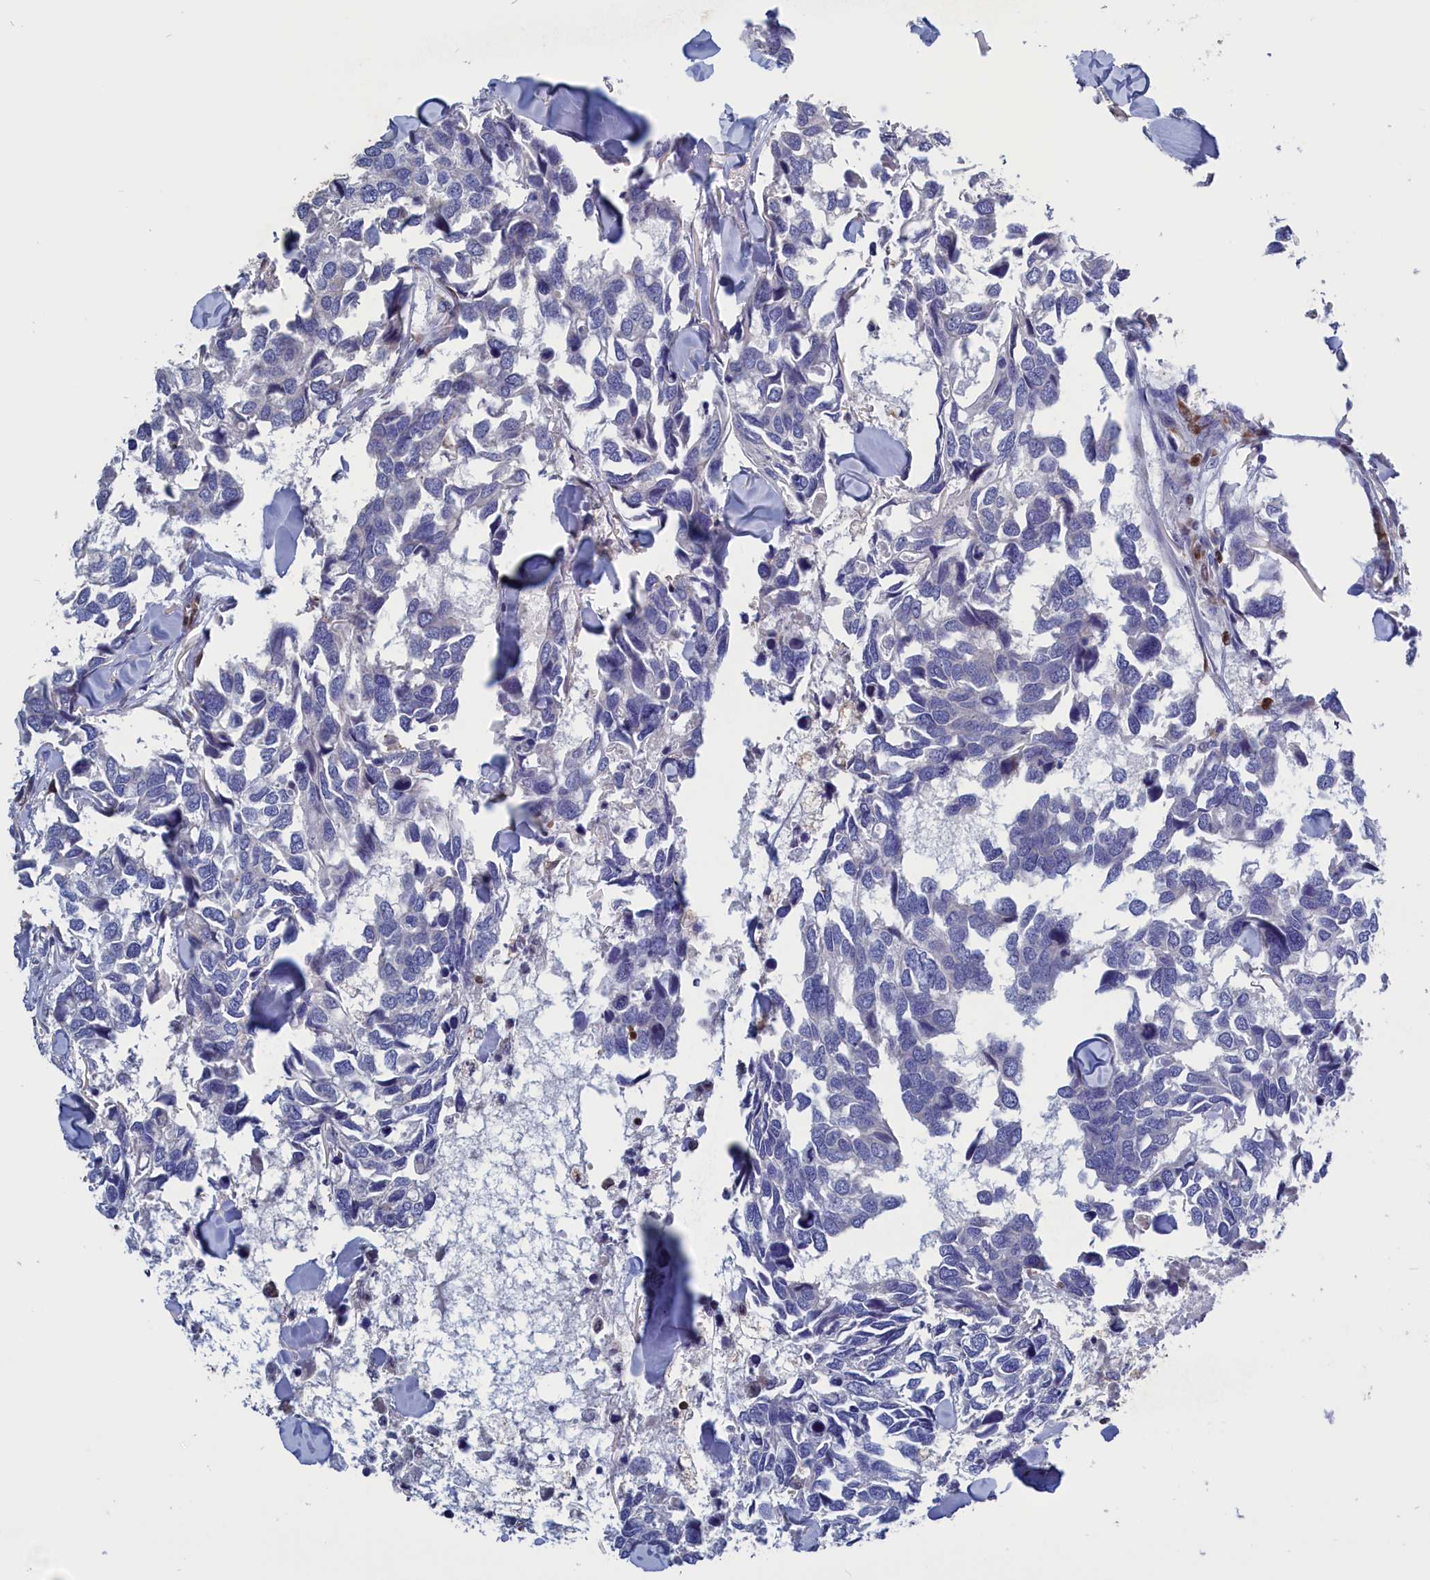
{"staining": {"intensity": "negative", "quantity": "none", "location": "none"}, "tissue": "breast cancer", "cell_type": "Tumor cells", "image_type": "cancer", "snomed": [{"axis": "morphology", "description": "Duct carcinoma"}, {"axis": "topography", "description": "Breast"}], "caption": "Histopathology image shows no protein positivity in tumor cells of breast cancer (intraductal carcinoma) tissue. (DAB (3,3'-diaminobenzidine) immunohistochemistry (IHC) visualized using brightfield microscopy, high magnification).", "gene": "CRIP1", "patient": {"sex": "female", "age": 83}}